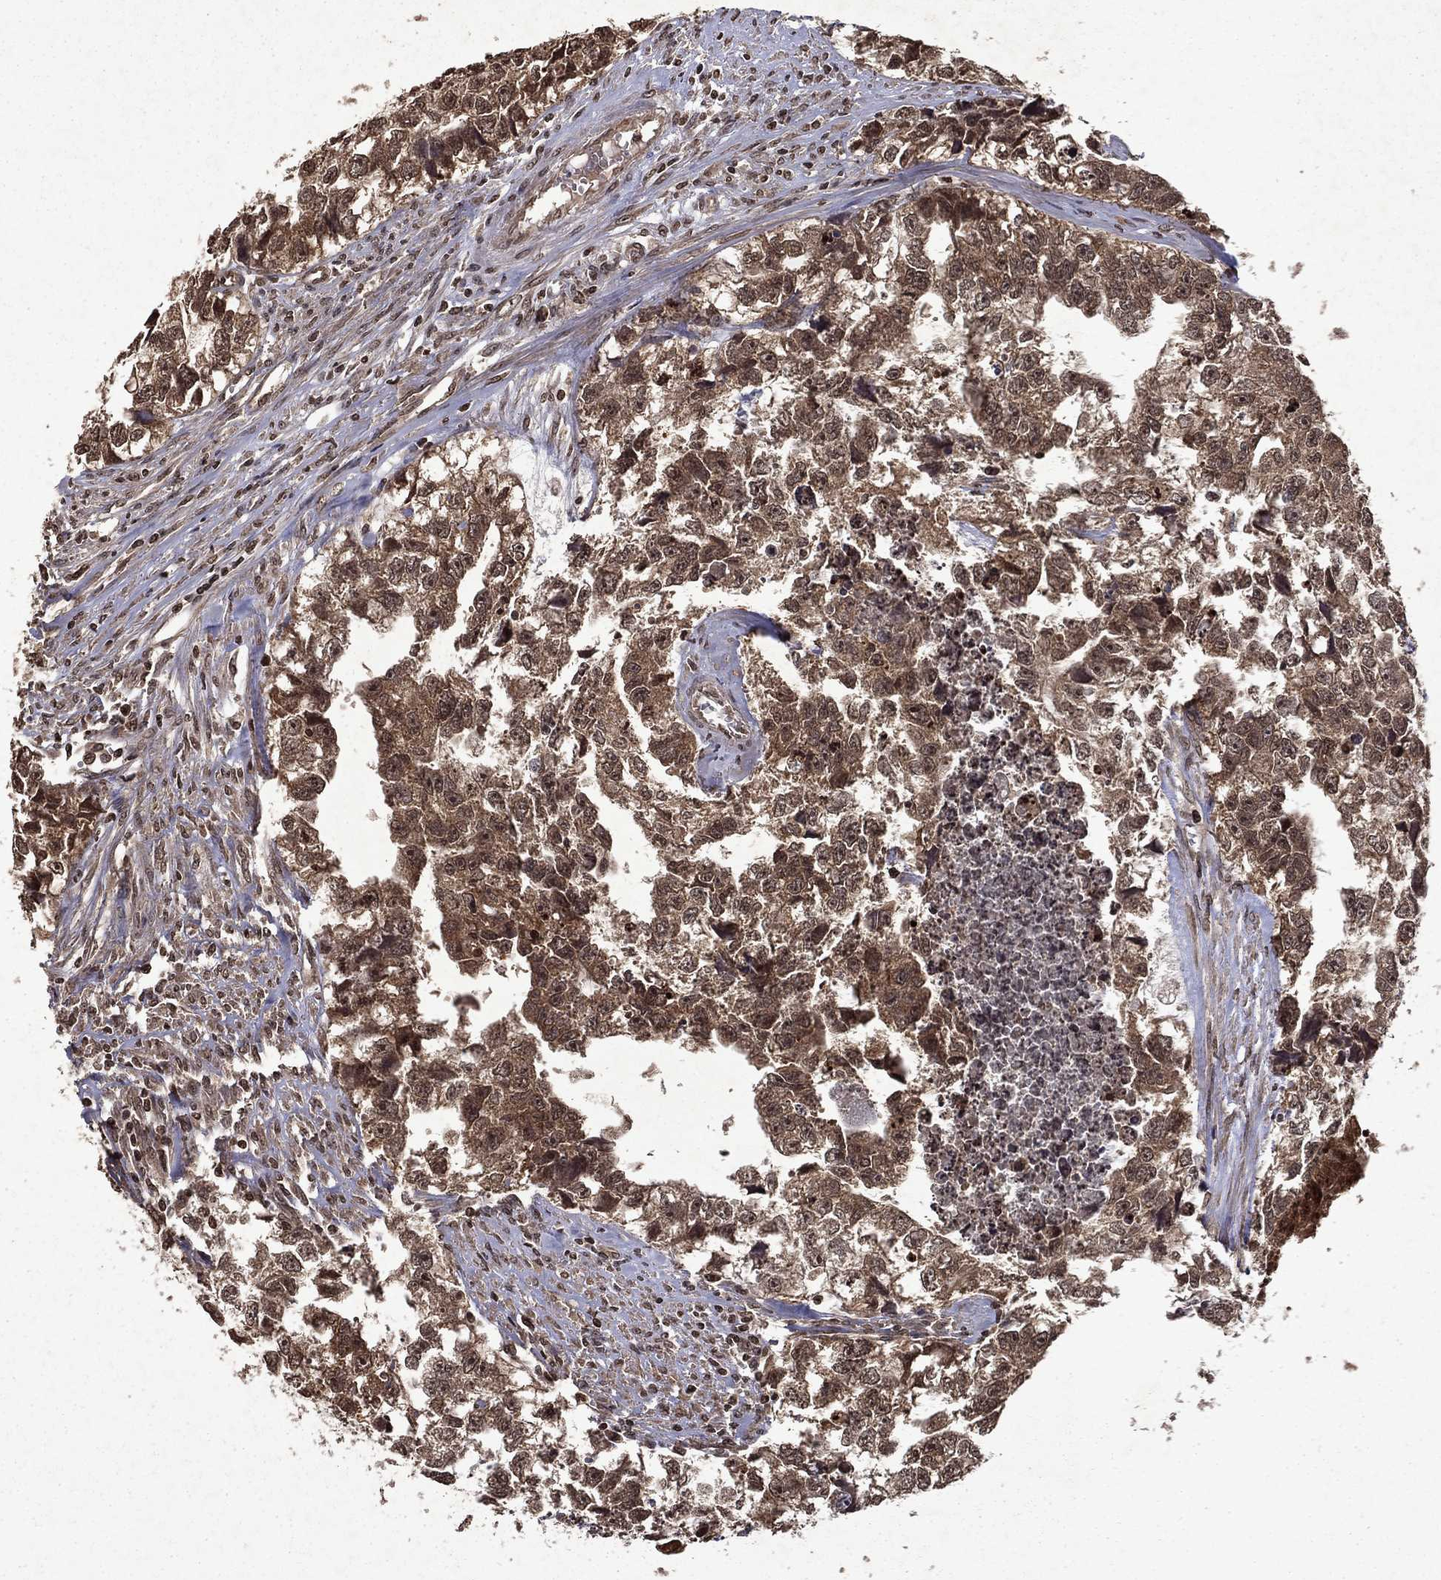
{"staining": {"intensity": "moderate", "quantity": ">75%", "location": "cytoplasmic/membranous,nuclear"}, "tissue": "testis cancer", "cell_type": "Tumor cells", "image_type": "cancer", "snomed": [{"axis": "morphology", "description": "Carcinoma, Embryonal, NOS"}, {"axis": "morphology", "description": "Teratoma, malignant, NOS"}, {"axis": "topography", "description": "Testis"}], "caption": "Immunohistochemical staining of human teratoma (malignant) (testis) shows moderate cytoplasmic/membranous and nuclear protein positivity in about >75% of tumor cells.", "gene": "PIN4", "patient": {"sex": "male", "age": 44}}